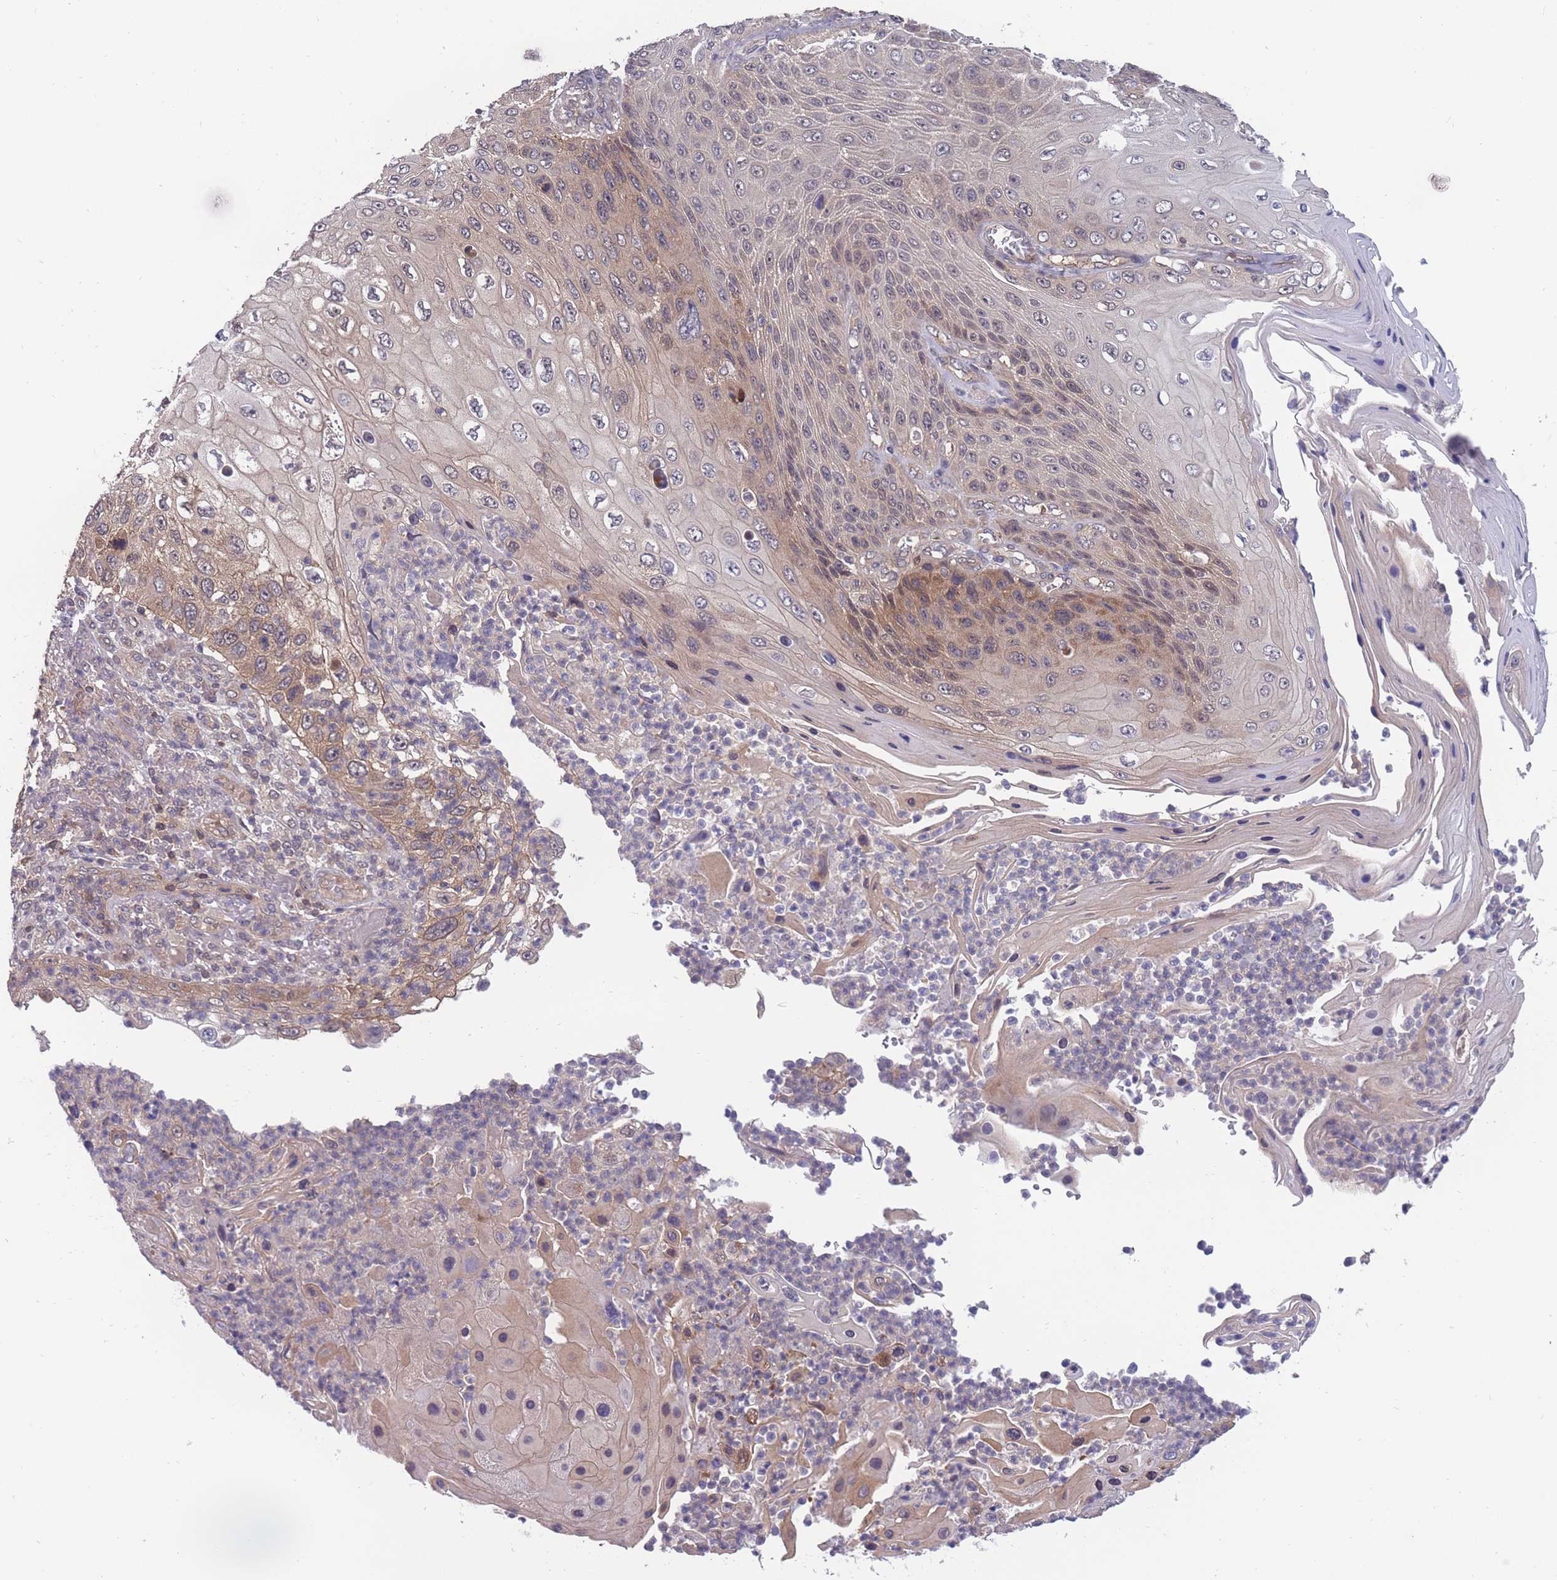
{"staining": {"intensity": "moderate", "quantity": "25%-75%", "location": "cytoplasmic/membranous"}, "tissue": "skin cancer", "cell_type": "Tumor cells", "image_type": "cancer", "snomed": [{"axis": "morphology", "description": "Squamous cell carcinoma, NOS"}, {"axis": "topography", "description": "Skin"}], "caption": "Moderate cytoplasmic/membranous expression for a protein is appreciated in about 25%-75% of tumor cells of skin cancer using immunohistochemistry (IHC).", "gene": "UBE2N", "patient": {"sex": "female", "age": 88}}